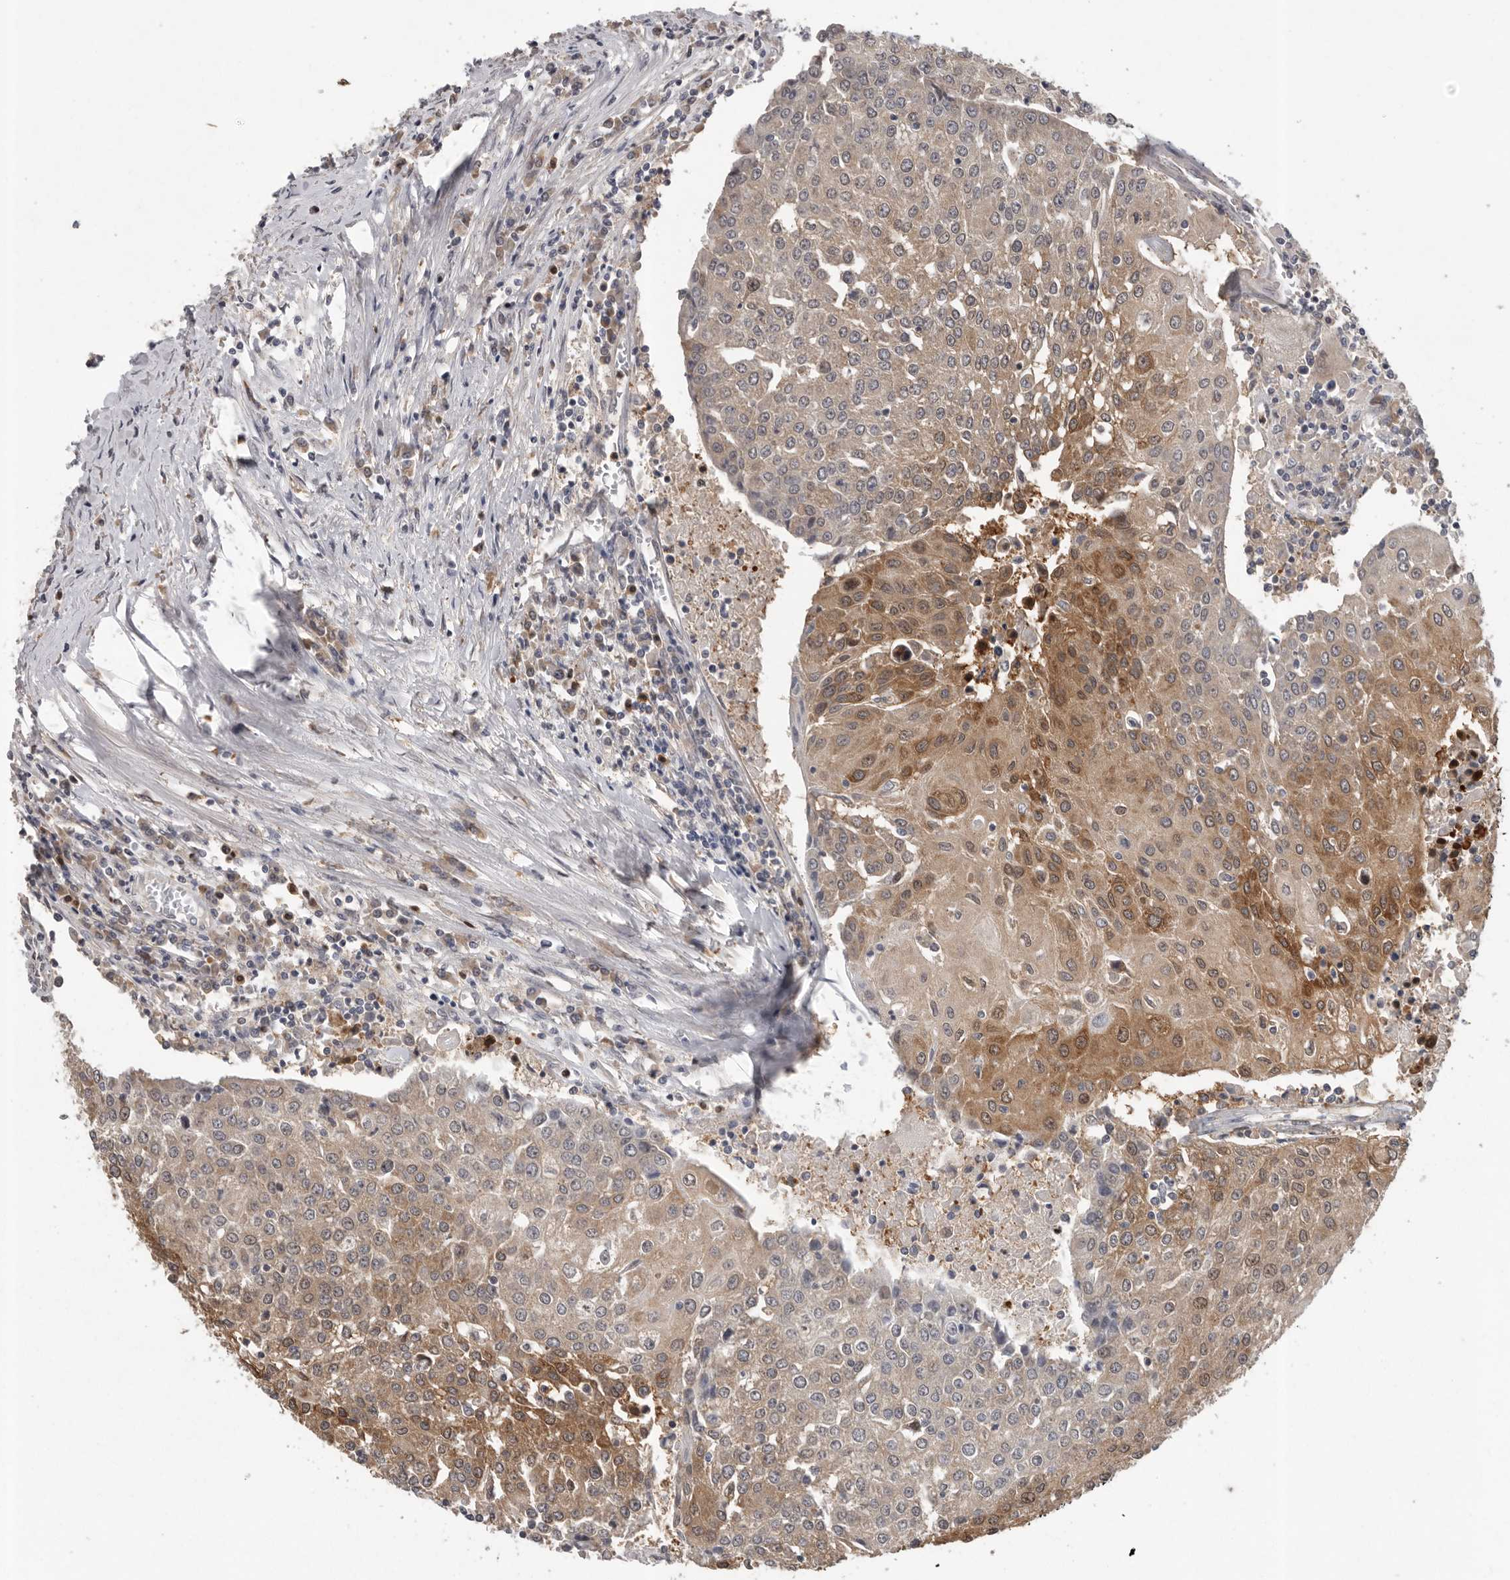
{"staining": {"intensity": "moderate", "quantity": ">75%", "location": "cytoplasmic/membranous"}, "tissue": "urothelial cancer", "cell_type": "Tumor cells", "image_type": "cancer", "snomed": [{"axis": "morphology", "description": "Urothelial carcinoma, High grade"}, {"axis": "topography", "description": "Urinary bladder"}], "caption": "A high-resolution photomicrograph shows immunohistochemistry staining of urothelial cancer, which demonstrates moderate cytoplasmic/membranous expression in approximately >75% of tumor cells. Ihc stains the protein of interest in brown and the nuclei are stained blue.", "gene": "RALGPS2", "patient": {"sex": "female", "age": 85}}